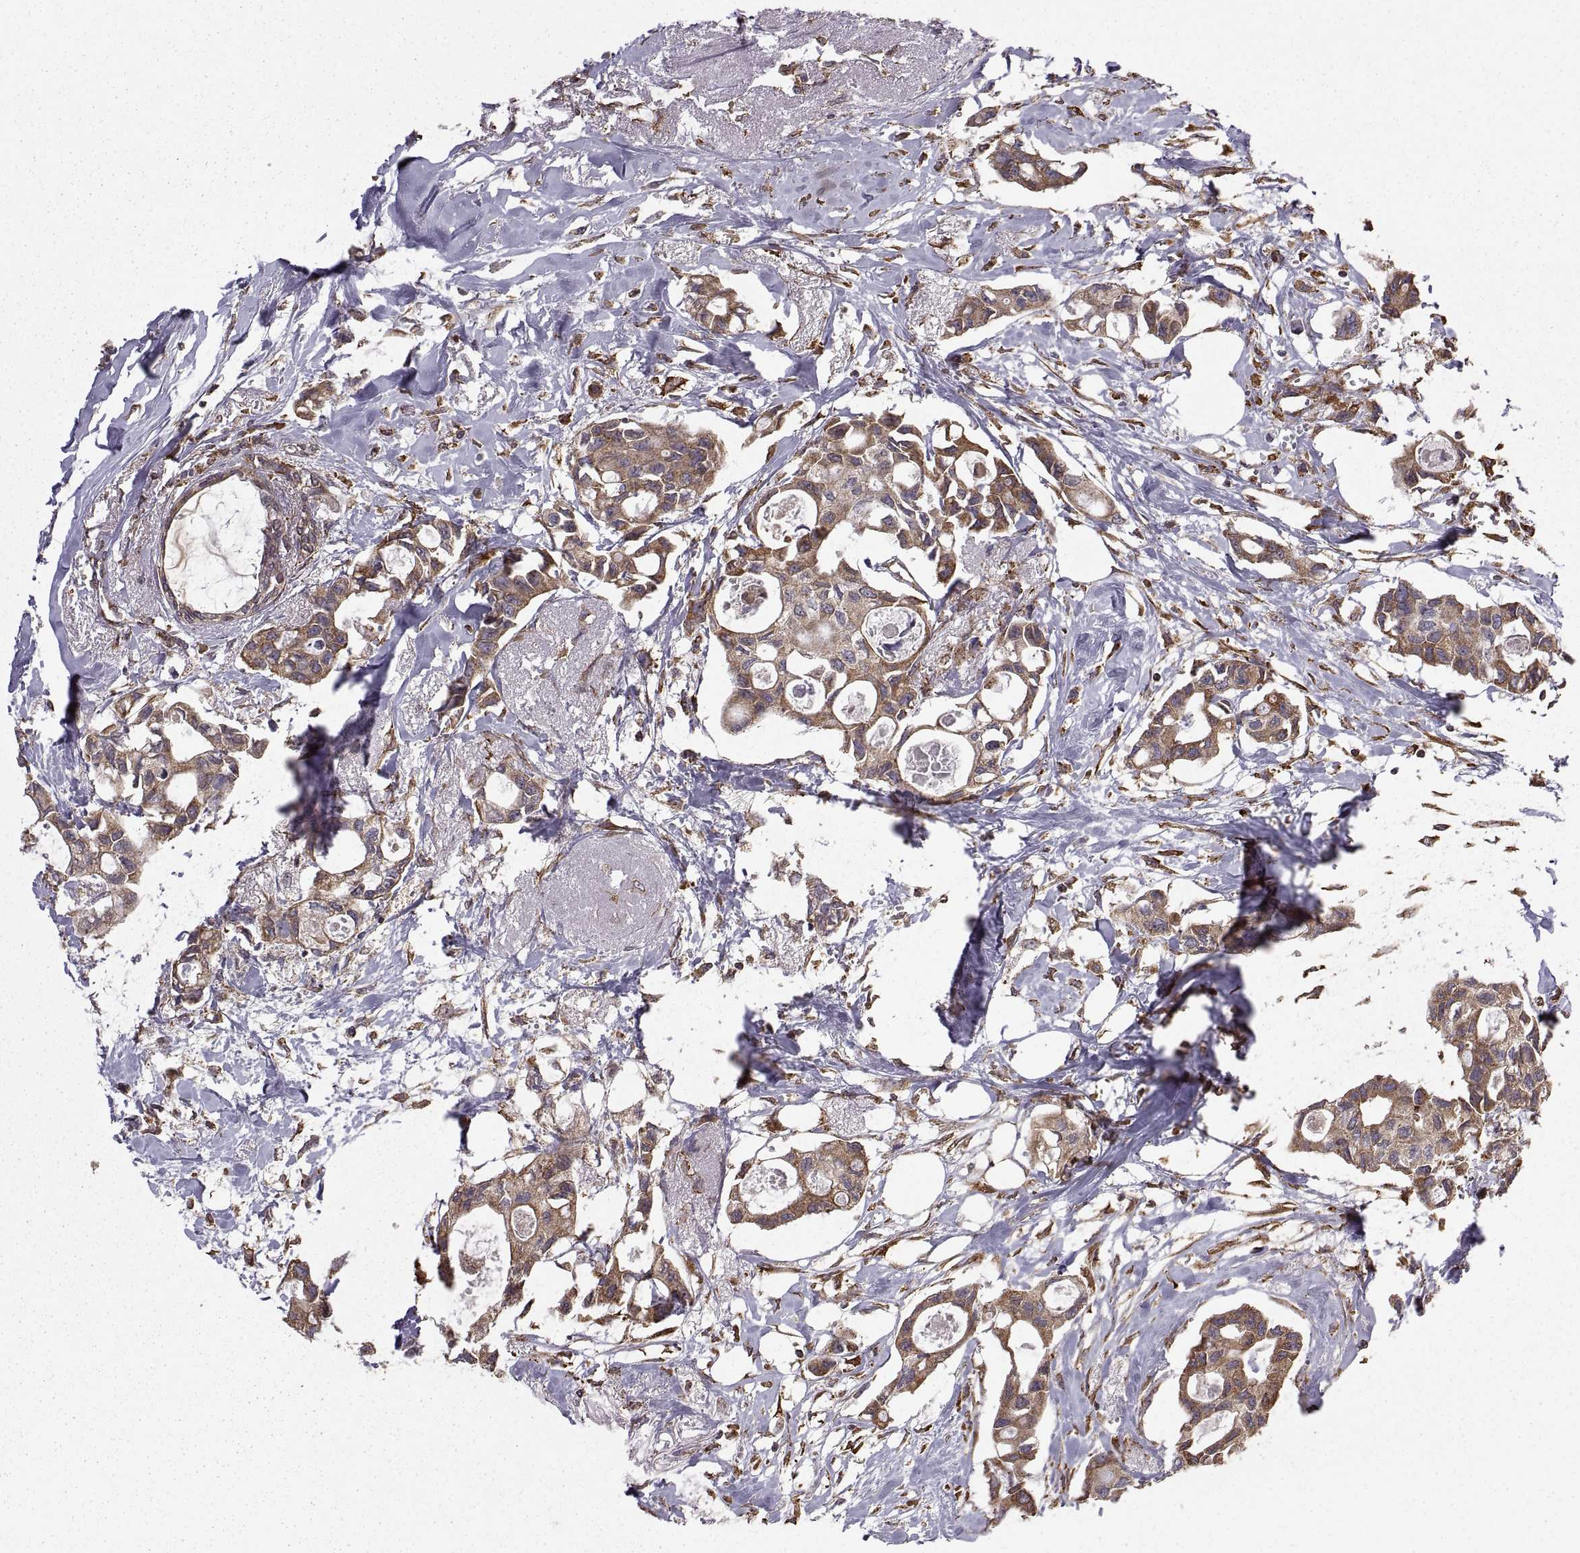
{"staining": {"intensity": "moderate", "quantity": "25%-75%", "location": "cytoplasmic/membranous"}, "tissue": "breast cancer", "cell_type": "Tumor cells", "image_type": "cancer", "snomed": [{"axis": "morphology", "description": "Duct carcinoma"}, {"axis": "topography", "description": "Breast"}], "caption": "Immunohistochemistry (IHC) (DAB (3,3'-diaminobenzidine)) staining of invasive ductal carcinoma (breast) reveals moderate cytoplasmic/membranous protein expression in approximately 25%-75% of tumor cells. The staining was performed using DAB (3,3'-diaminobenzidine), with brown indicating positive protein expression. Nuclei are stained blue with hematoxylin.", "gene": "PDIA3", "patient": {"sex": "female", "age": 83}}